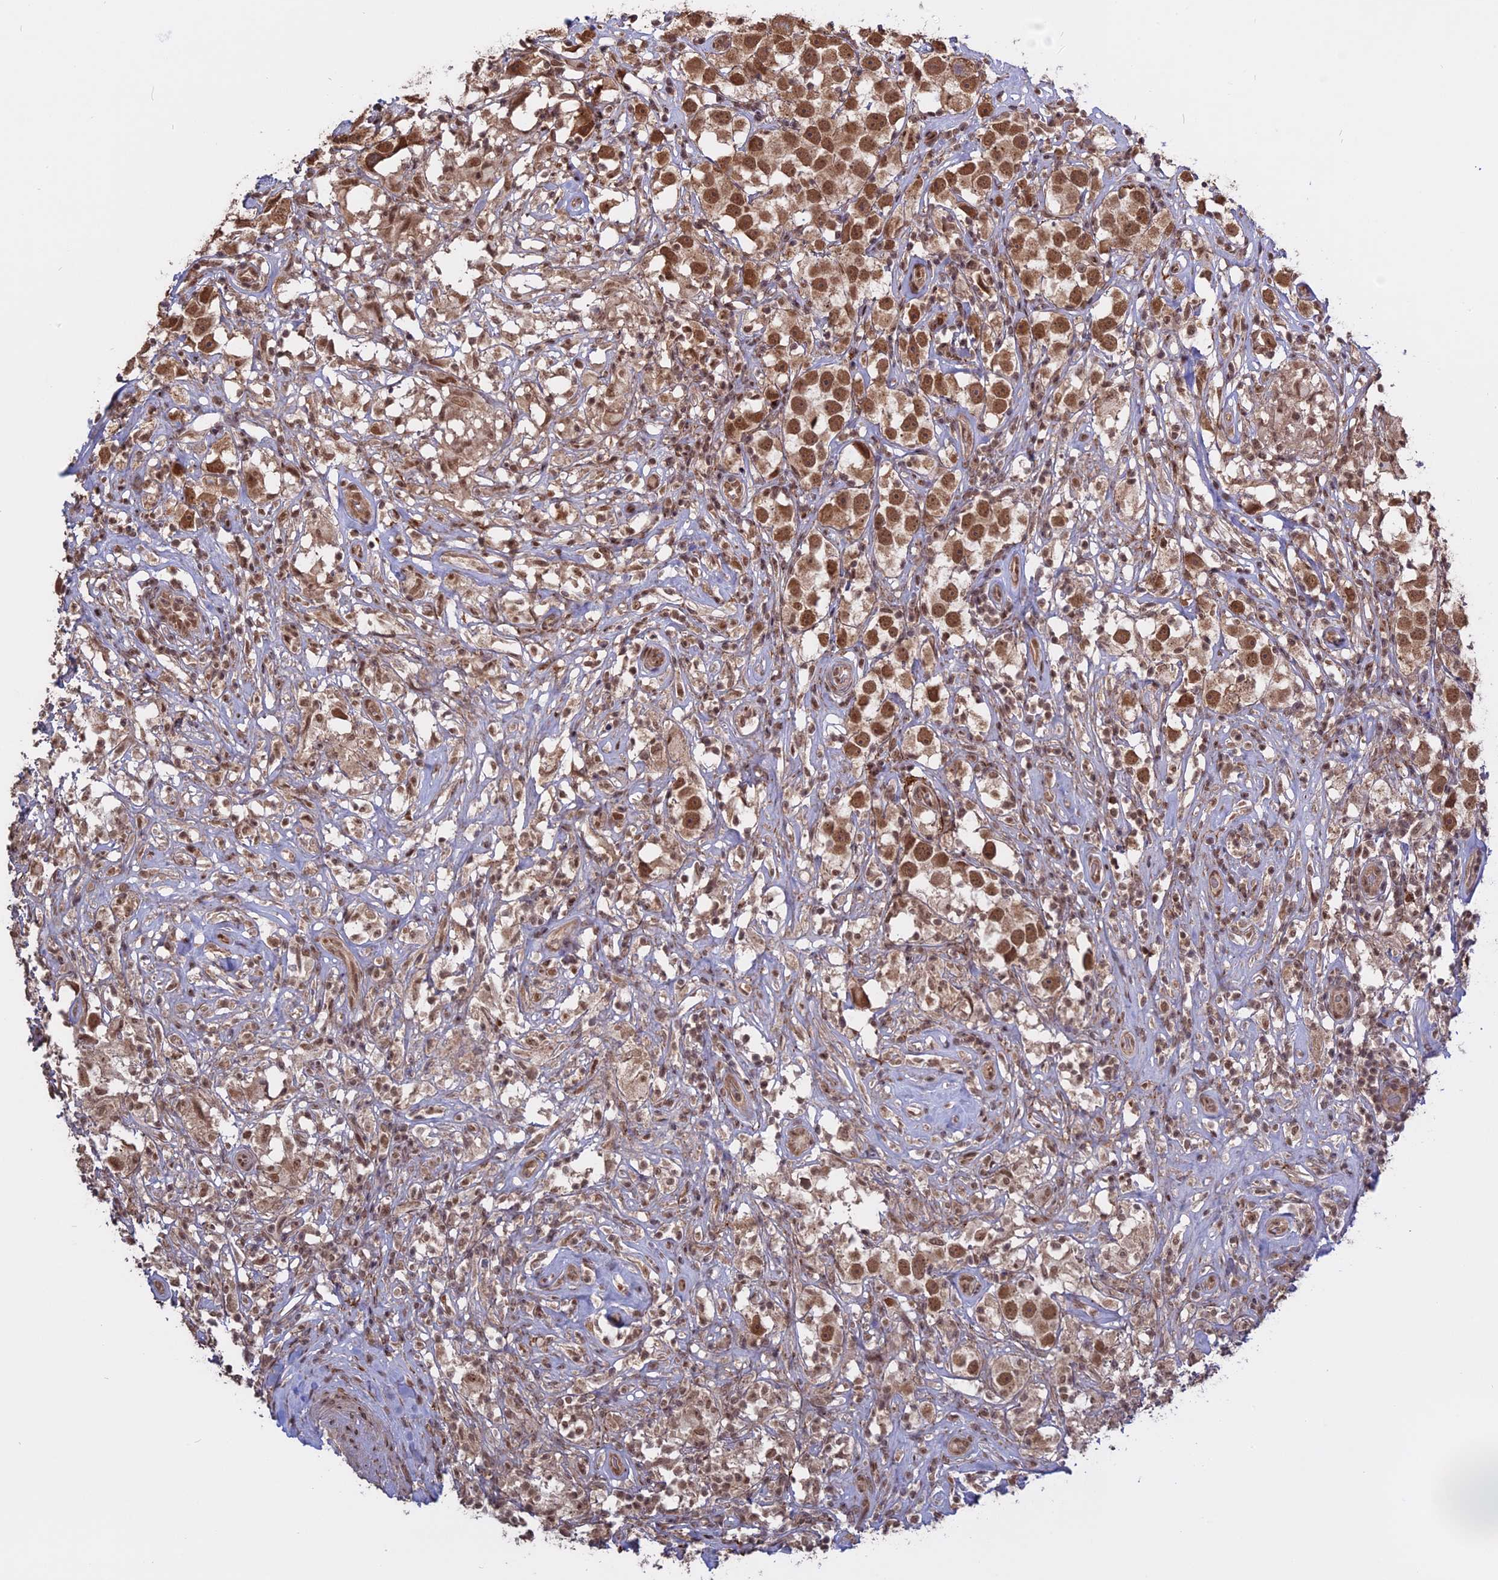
{"staining": {"intensity": "moderate", "quantity": ">75%", "location": "nuclear"}, "tissue": "testis cancer", "cell_type": "Tumor cells", "image_type": "cancer", "snomed": [{"axis": "morphology", "description": "Seminoma, NOS"}, {"axis": "topography", "description": "Testis"}], "caption": "Protein staining by IHC demonstrates moderate nuclear positivity in approximately >75% of tumor cells in testis seminoma.", "gene": "PKIG", "patient": {"sex": "male", "age": 49}}